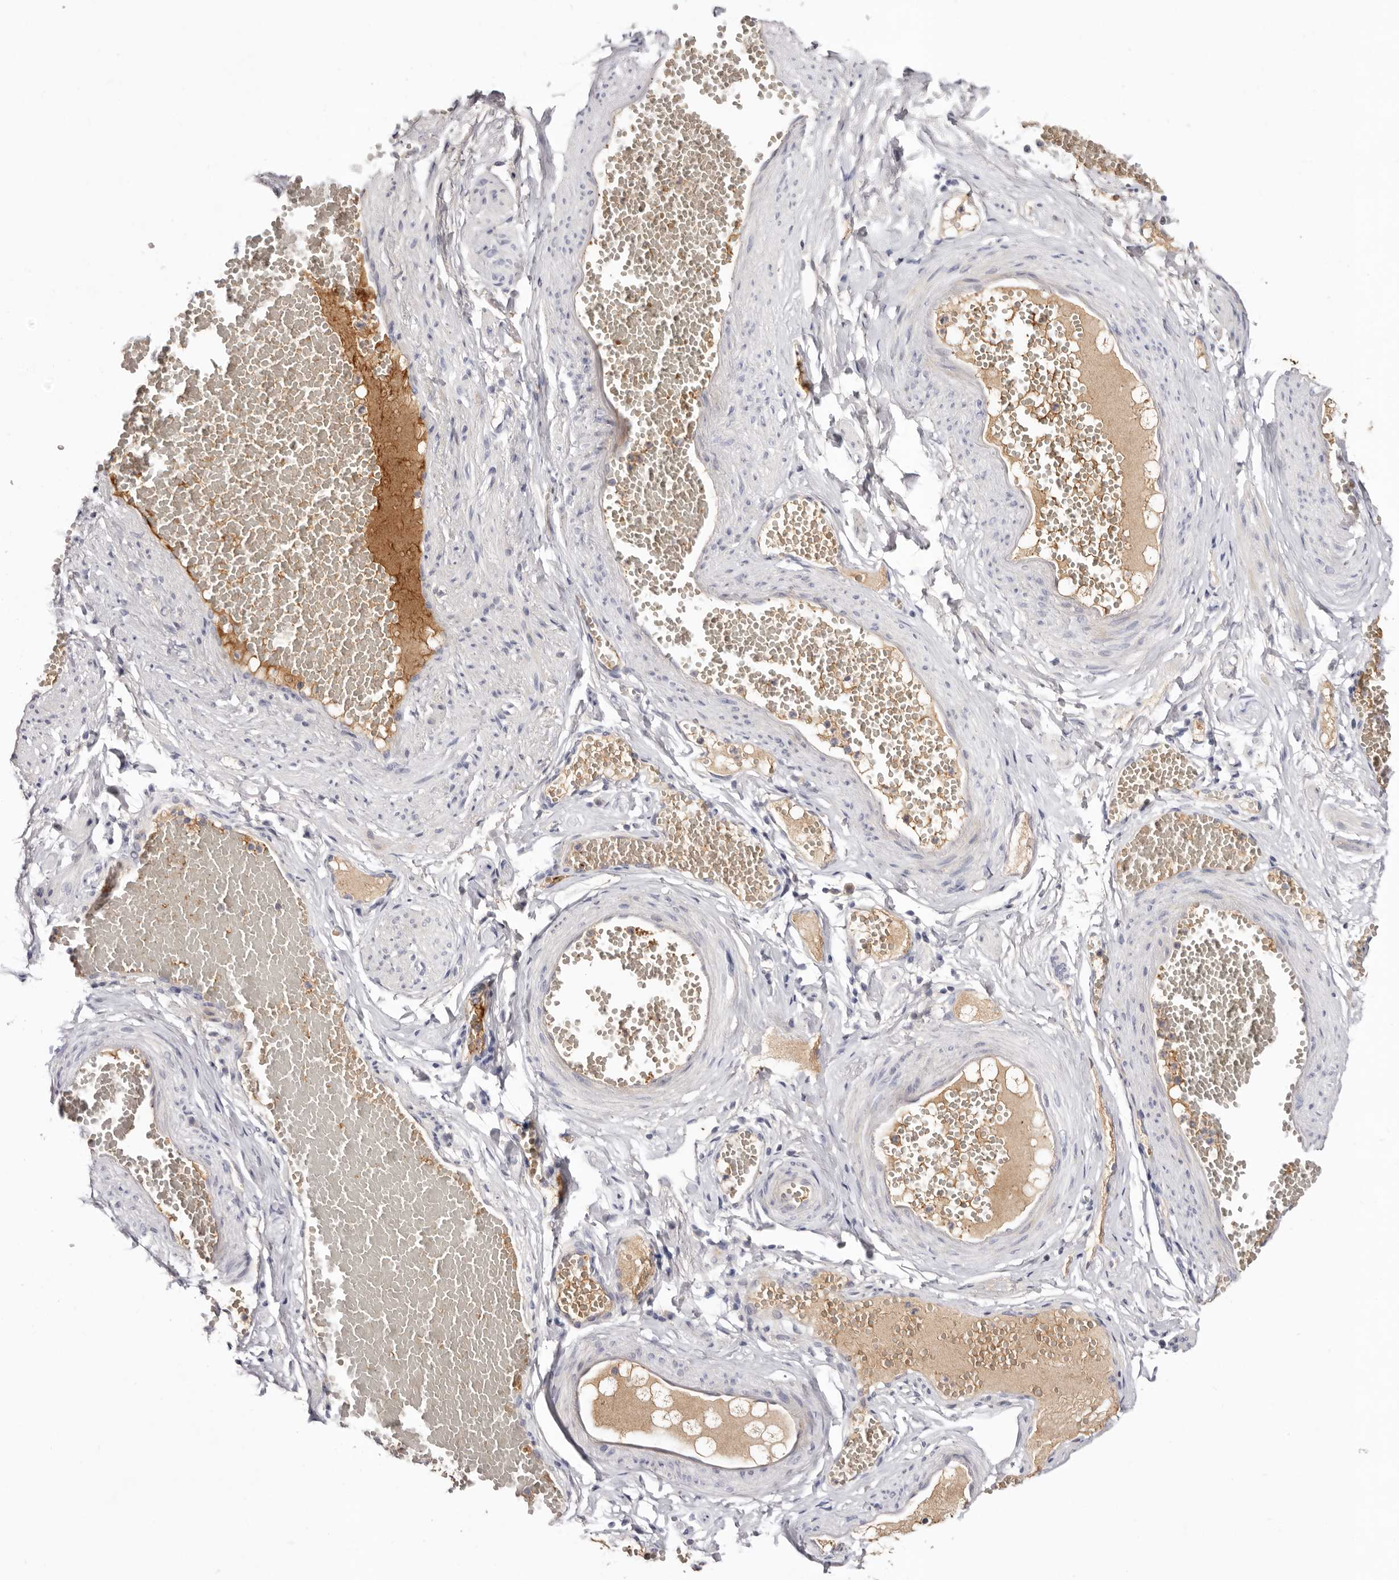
{"staining": {"intensity": "negative", "quantity": "none", "location": "none"}, "tissue": "adipose tissue", "cell_type": "Adipocytes", "image_type": "normal", "snomed": [{"axis": "morphology", "description": "Normal tissue, NOS"}, {"axis": "topography", "description": "Smooth muscle"}, {"axis": "topography", "description": "Peripheral nerve tissue"}], "caption": "Immunohistochemistry image of normal adipose tissue stained for a protein (brown), which reveals no positivity in adipocytes.", "gene": "LMLN", "patient": {"sex": "female", "age": 39}}